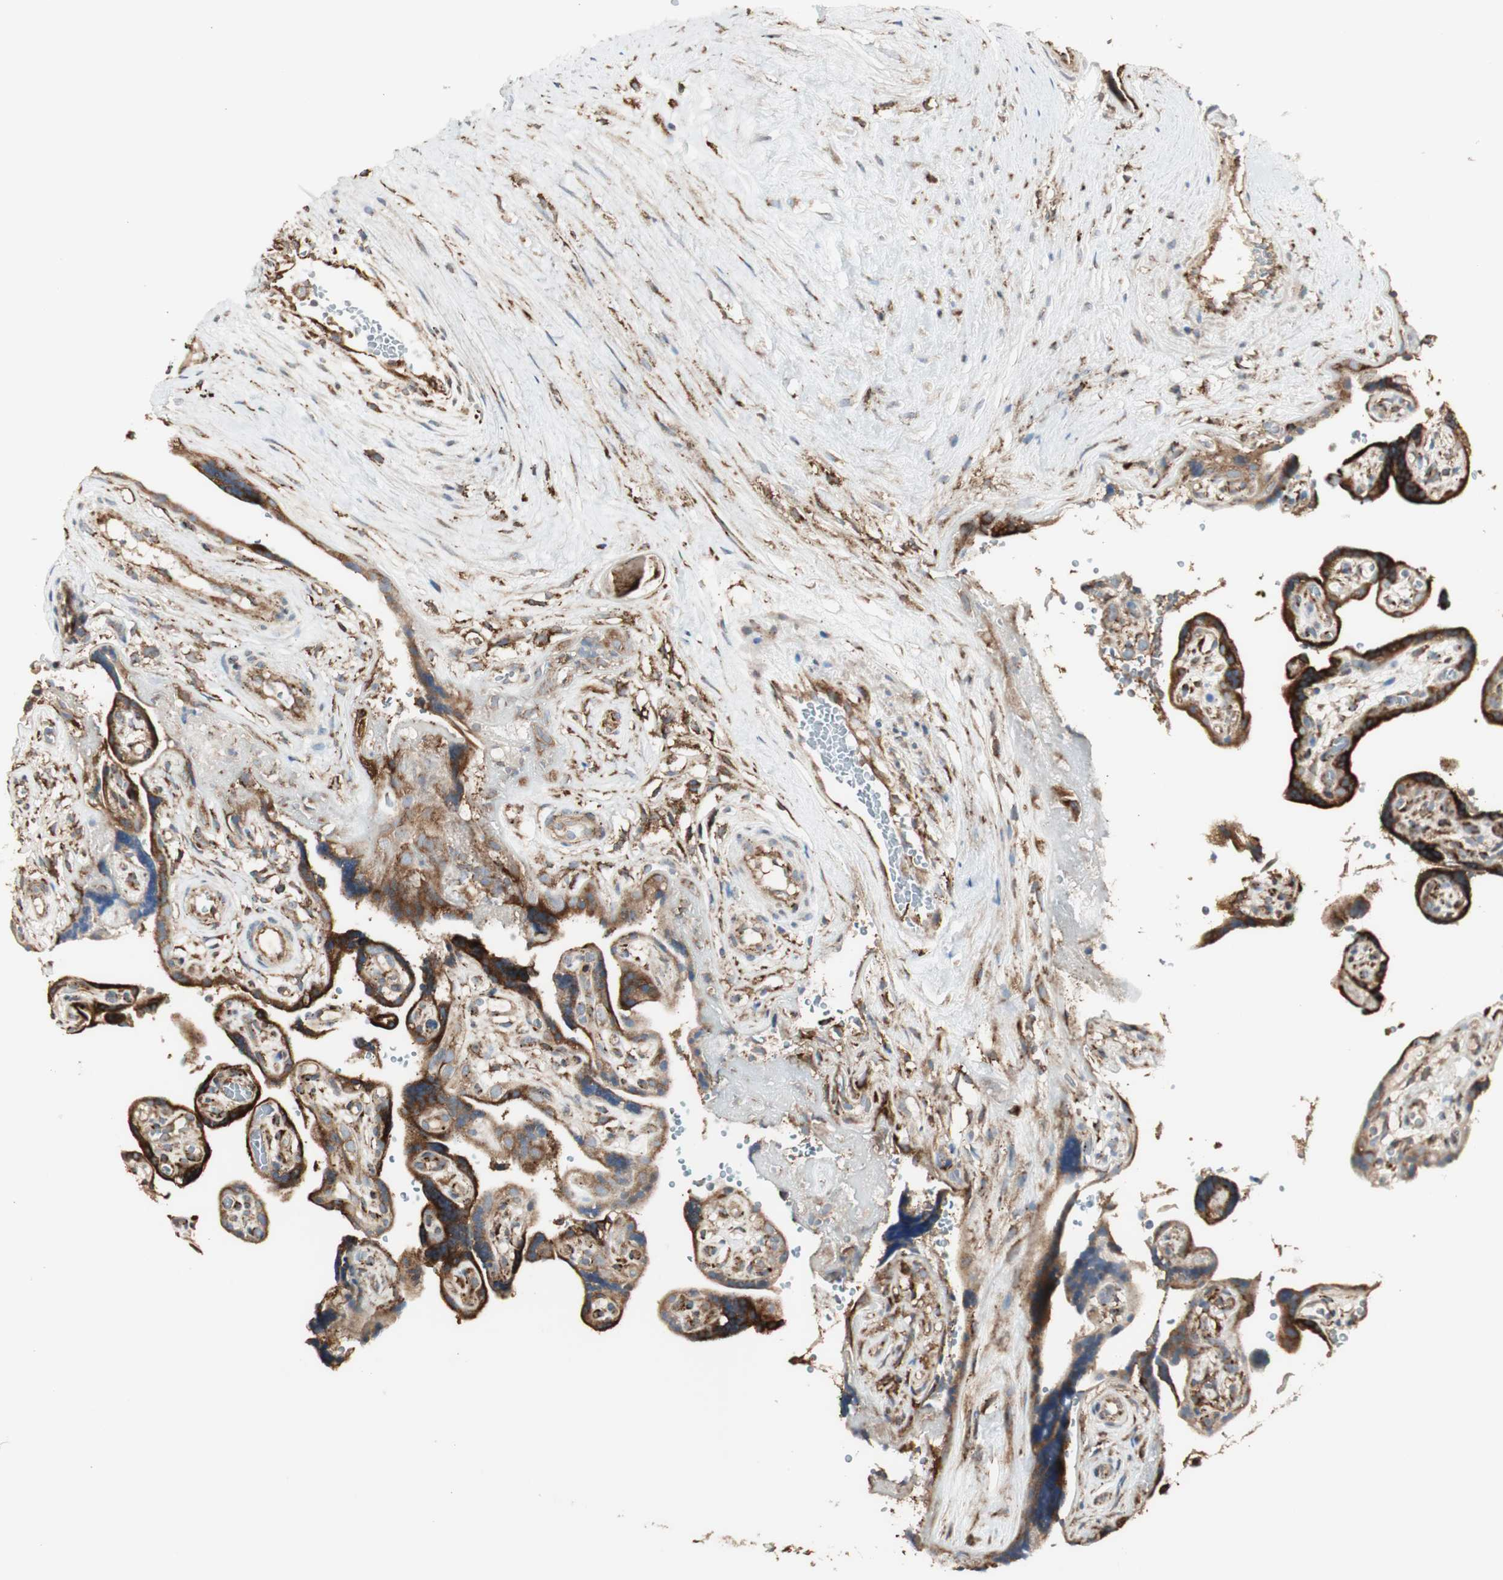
{"staining": {"intensity": "moderate", "quantity": ">75%", "location": "cytoplasmic/membranous"}, "tissue": "placenta", "cell_type": "Decidual cells", "image_type": "normal", "snomed": [{"axis": "morphology", "description": "Normal tissue, NOS"}, {"axis": "topography", "description": "Placenta"}], "caption": "IHC staining of unremarkable placenta, which exhibits medium levels of moderate cytoplasmic/membranous staining in about >75% of decidual cells indicating moderate cytoplasmic/membranous protein positivity. The staining was performed using DAB (brown) for protein detection and nuclei were counterstained in hematoxylin (blue).", "gene": "HSP90B1", "patient": {"sex": "female", "age": 30}}